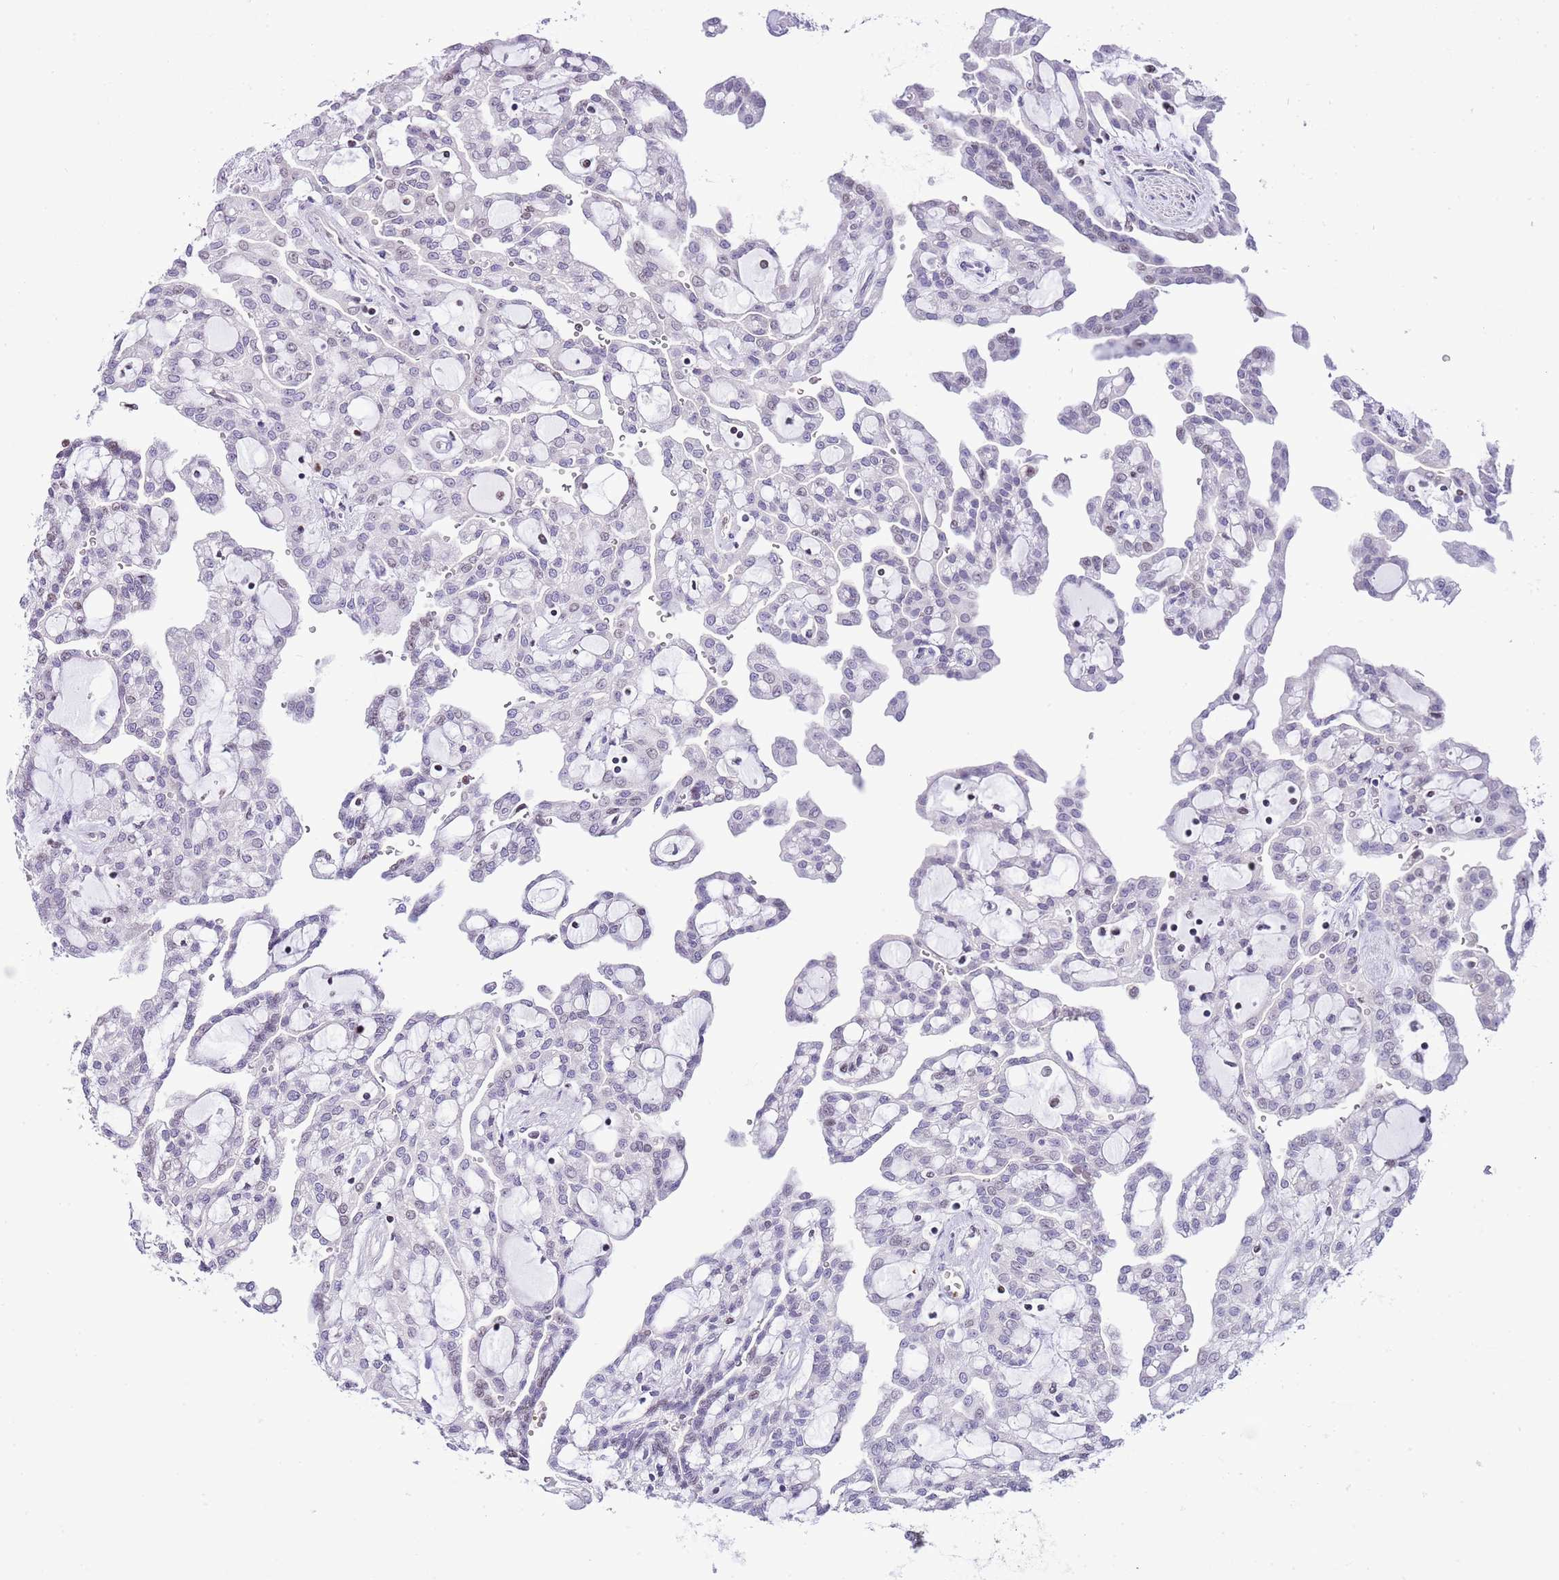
{"staining": {"intensity": "negative", "quantity": "none", "location": "none"}, "tissue": "renal cancer", "cell_type": "Tumor cells", "image_type": "cancer", "snomed": [{"axis": "morphology", "description": "Adenocarcinoma, NOS"}, {"axis": "topography", "description": "Kidney"}], "caption": "Human renal cancer (adenocarcinoma) stained for a protein using immunohistochemistry (IHC) shows no staining in tumor cells.", "gene": "PRR15", "patient": {"sex": "male", "age": 63}}